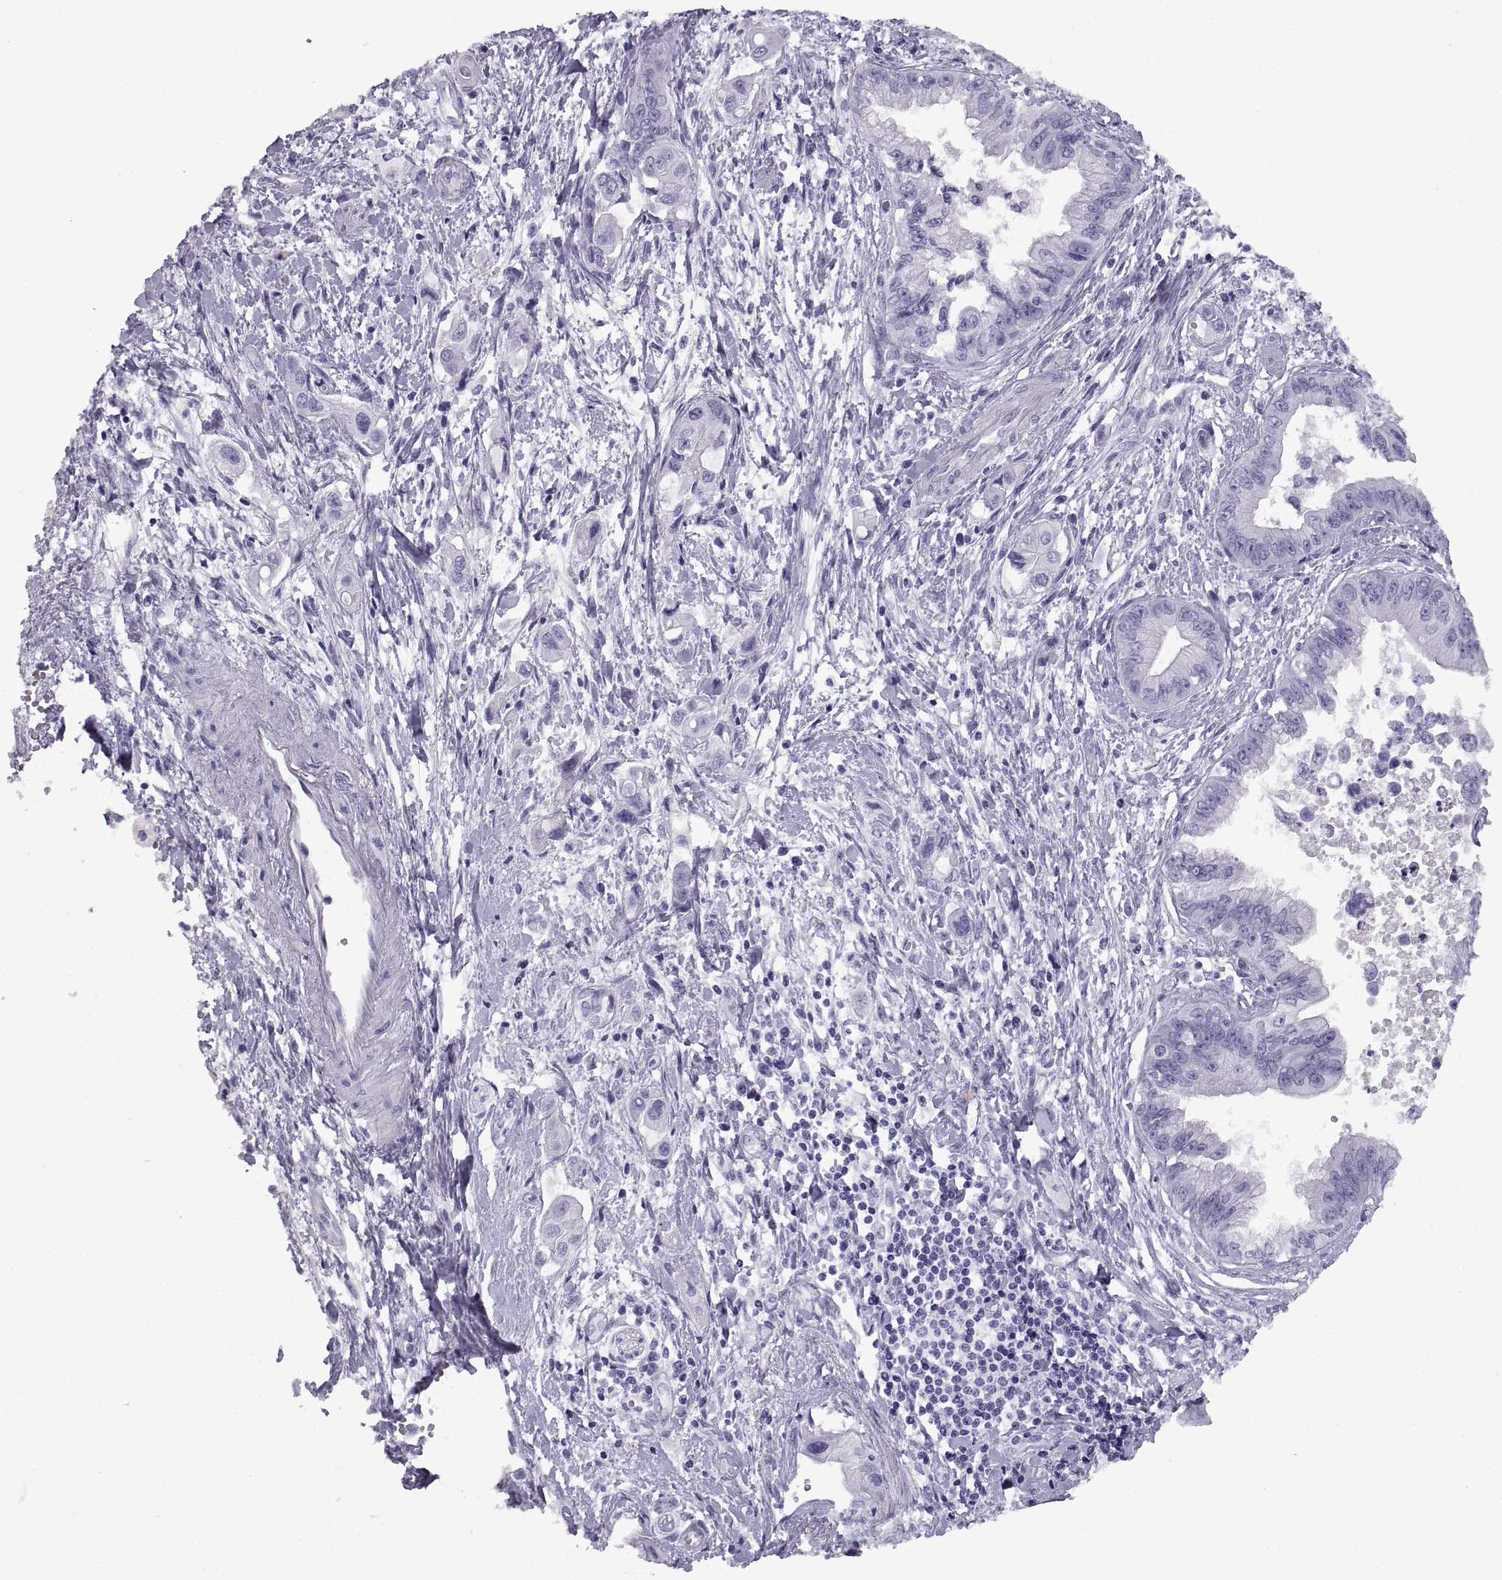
{"staining": {"intensity": "negative", "quantity": "none", "location": "none"}, "tissue": "pancreatic cancer", "cell_type": "Tumor cells", "image_type": "cancer", "snomed": [{"axis": "morphology", "description": "Adenocarcinoma, NOS"}, {"axis": "topography", "description": "Pancreas"}], "caption": "The immunohistochemistry (IHC) image has no significant staining in tumor cells of pancreatic adenocarcinoma tissue.", "gene": "RGS20", "patient": {"sex": "male", "age": 60}}